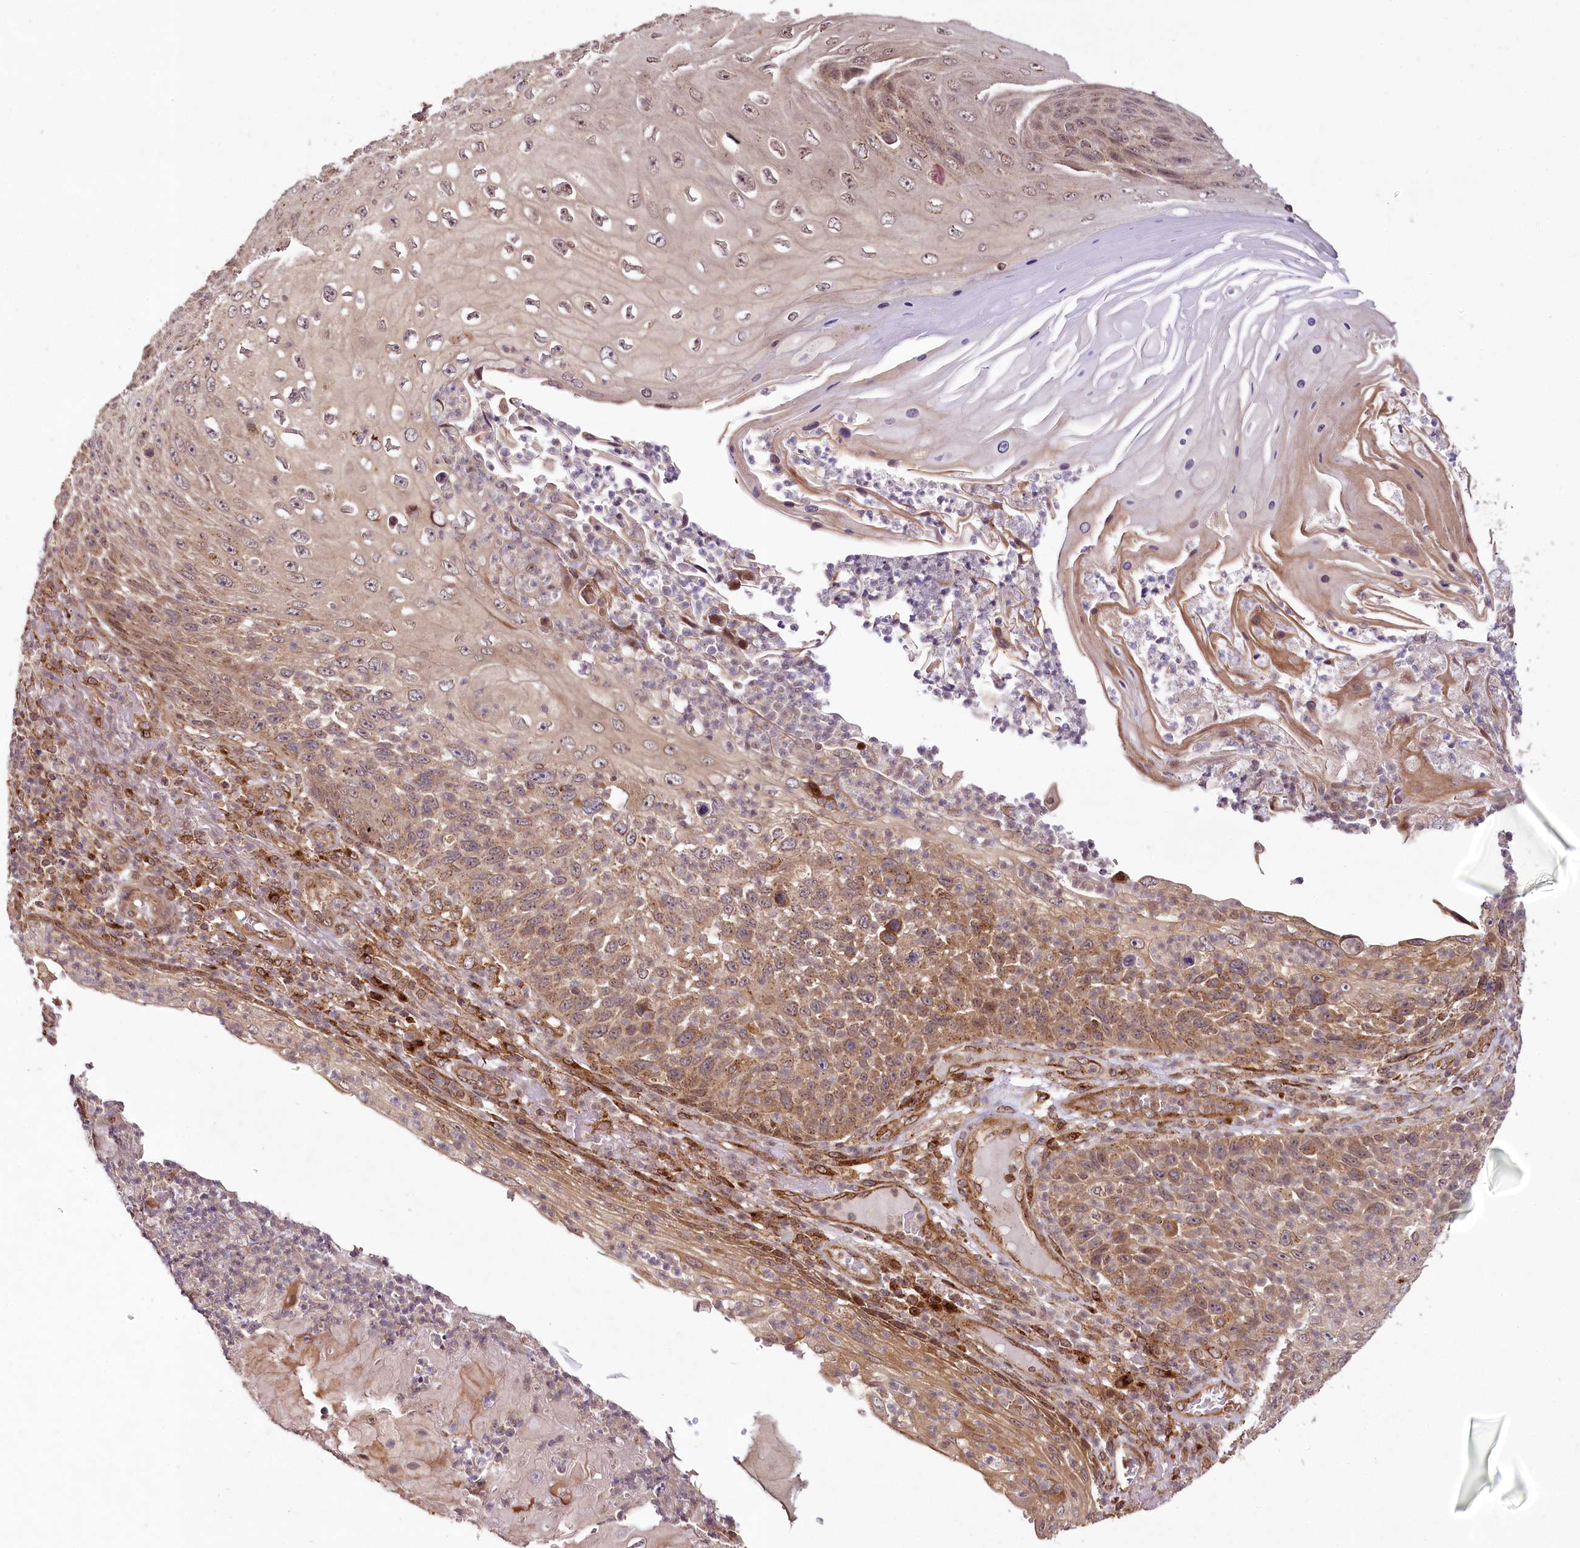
{"staining": {"intensity": "moderate", "quantity": ">75%", "location": "cytoplasmic/membranous,nuclear"}, "tissue": "skin cancer", "cell_type": "Tumor cells", "image_type": "cancer", "snomed": [{"axis": "morphology", "description": "Squamous cell carcinoma, NOS"}, {"axis": "topography", "description": "Skin"}], "caption": "Moderate cytoplasmic/membranous and nuclear protein expression is present in approximately >75% of tumor cells in squamous cell carcinoma (skin). Ihc stains the protein of interest in brown and the nuclei are stained blue.", "gene": "COPG1", "patient": {"sex": "female", "age": 88}}